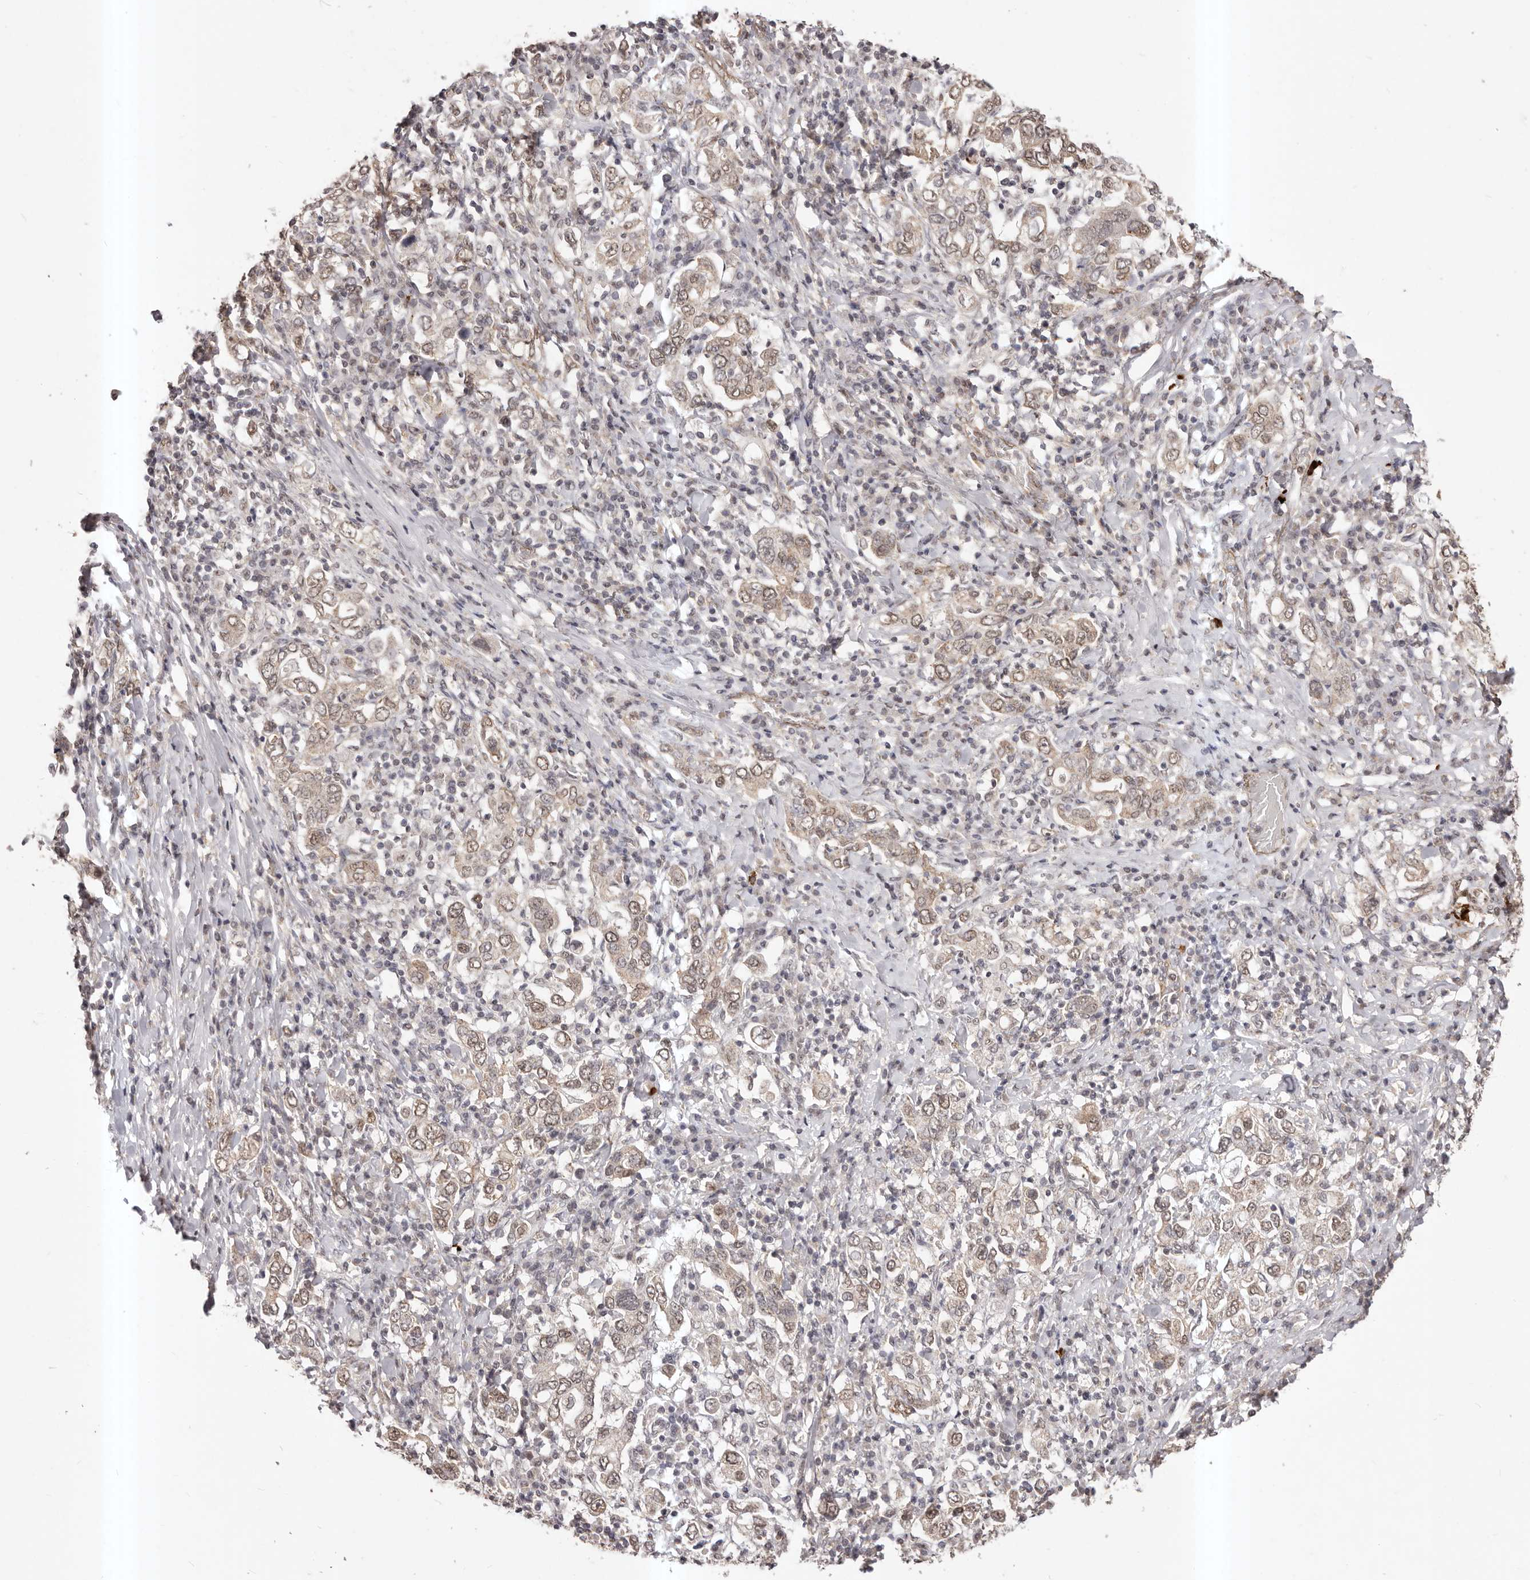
{"staining": {"intensity": "moderate", "quantity": ">75%", "location": "nuclear"}, "tissue": "stomach cancer", "cell_type": "Tumor cells", "image_type": "cancer", "snomed": [{"axis": "morphology", "description": "Adenocarcinoma, NOS"}, {"axis": "topography", "description": "Stomach, upper"}], "caption": "The histopathology image displays immunohistochemical staining of adenocarcinoma (stomach). There is moderate nuclear staining is present in about >75% of tumor cells. The protein of interest is shown in brown color, while the nuclei are stained blue.", "gene": "RPS6KA5", "patient": {"sex": "male", "age": 62}}